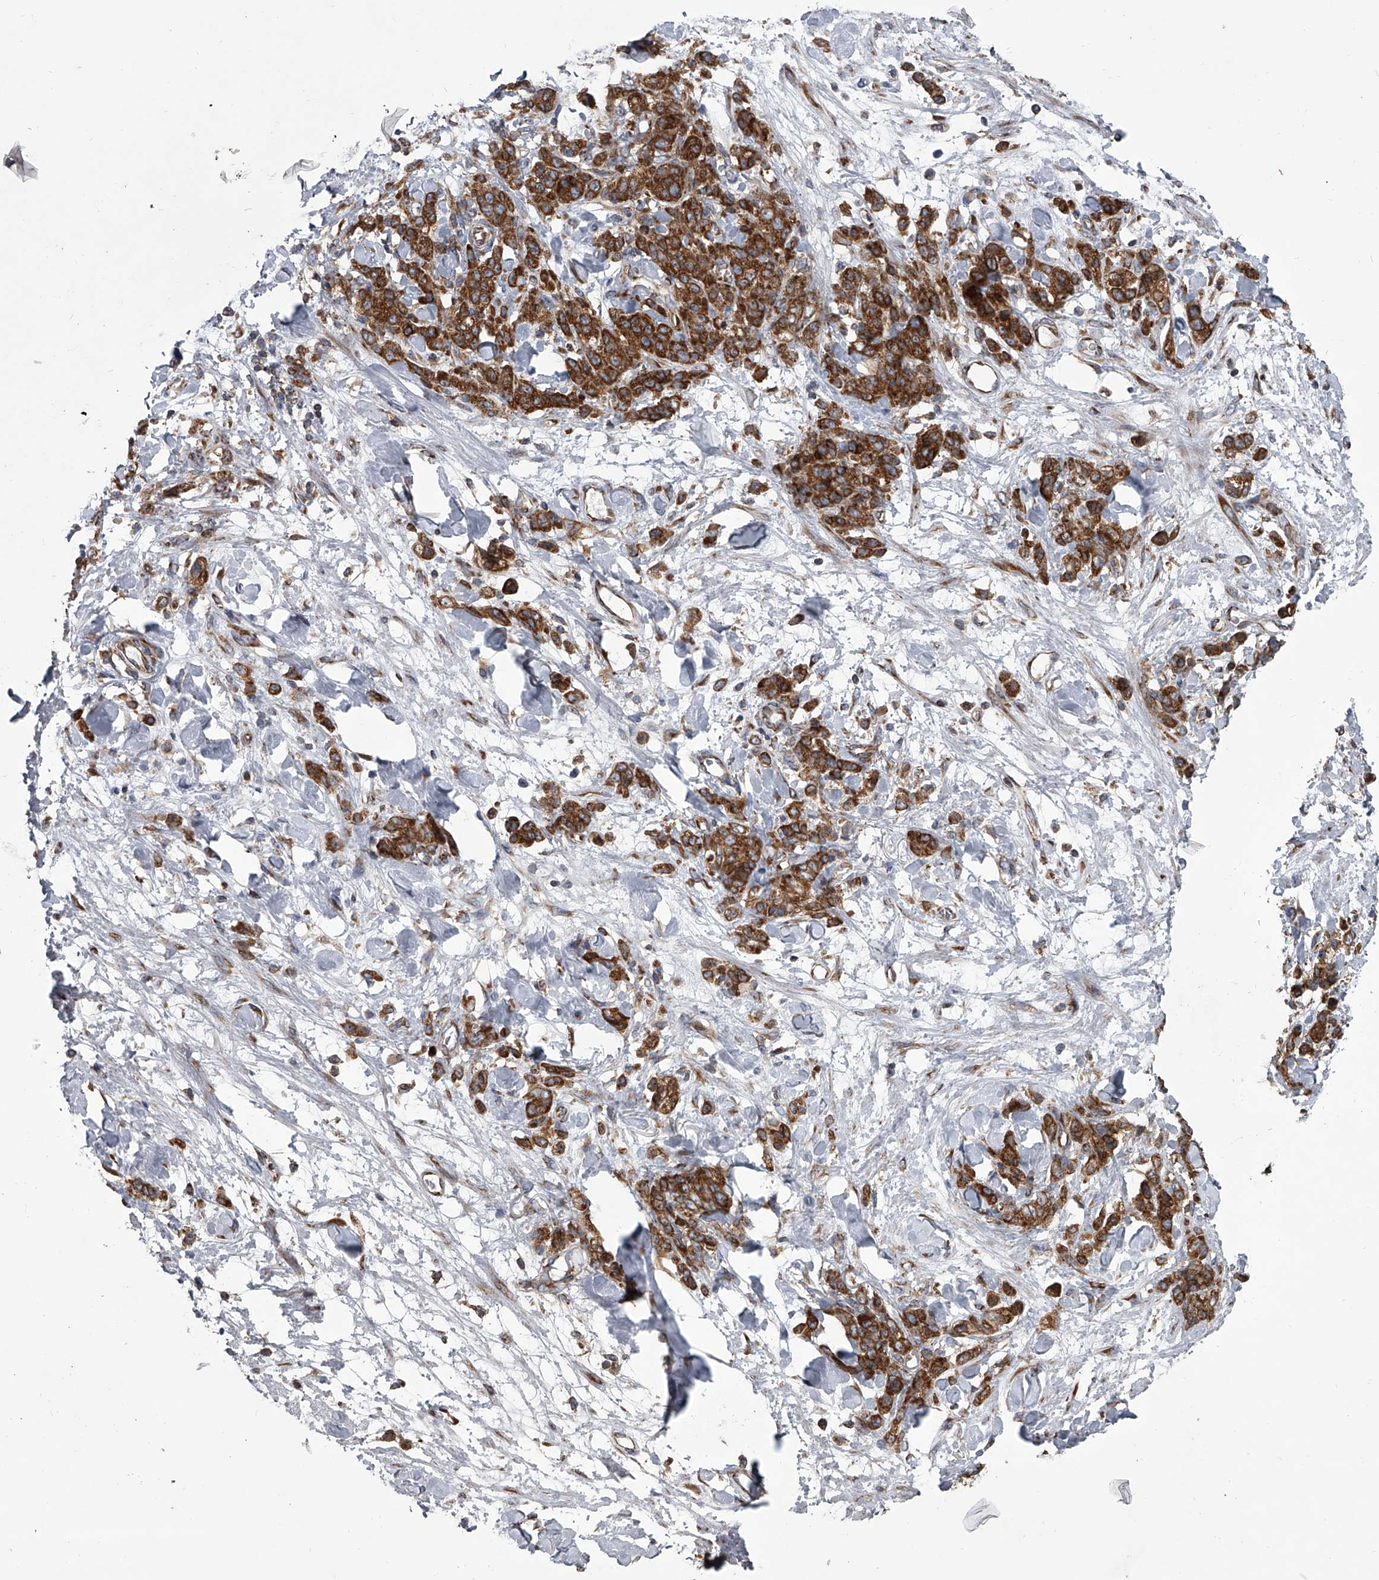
{"staining": {"intensity": "strong", "quantity": ">75%", "location": "cytoplasmic/membranous"}, "tissue": "stomach cancer", "cell_type": "Tumor cells", "image_type": "cancer", "snomed": [{"axis": "morphology", "description": "Normal tissue, NOS"}, {"axis": "morphology", "description": "Adenocarcinoma, NOS"}, {"axis": "topography", "description": "Stomach"}], "caption": "High-magnification brightfield microscopy of stomach cancer (adenocarcinoma) stained with DAB (3,3'-diaminobenzidine) (brown) and counterstained with hematoxylin (blue). tumor cells exhibit strong cytoplasmic/membranous staining is identified in approximately>75% of cells.", "gene": "ZC3H15", "patient": {"sex": "male", "age": 82}}